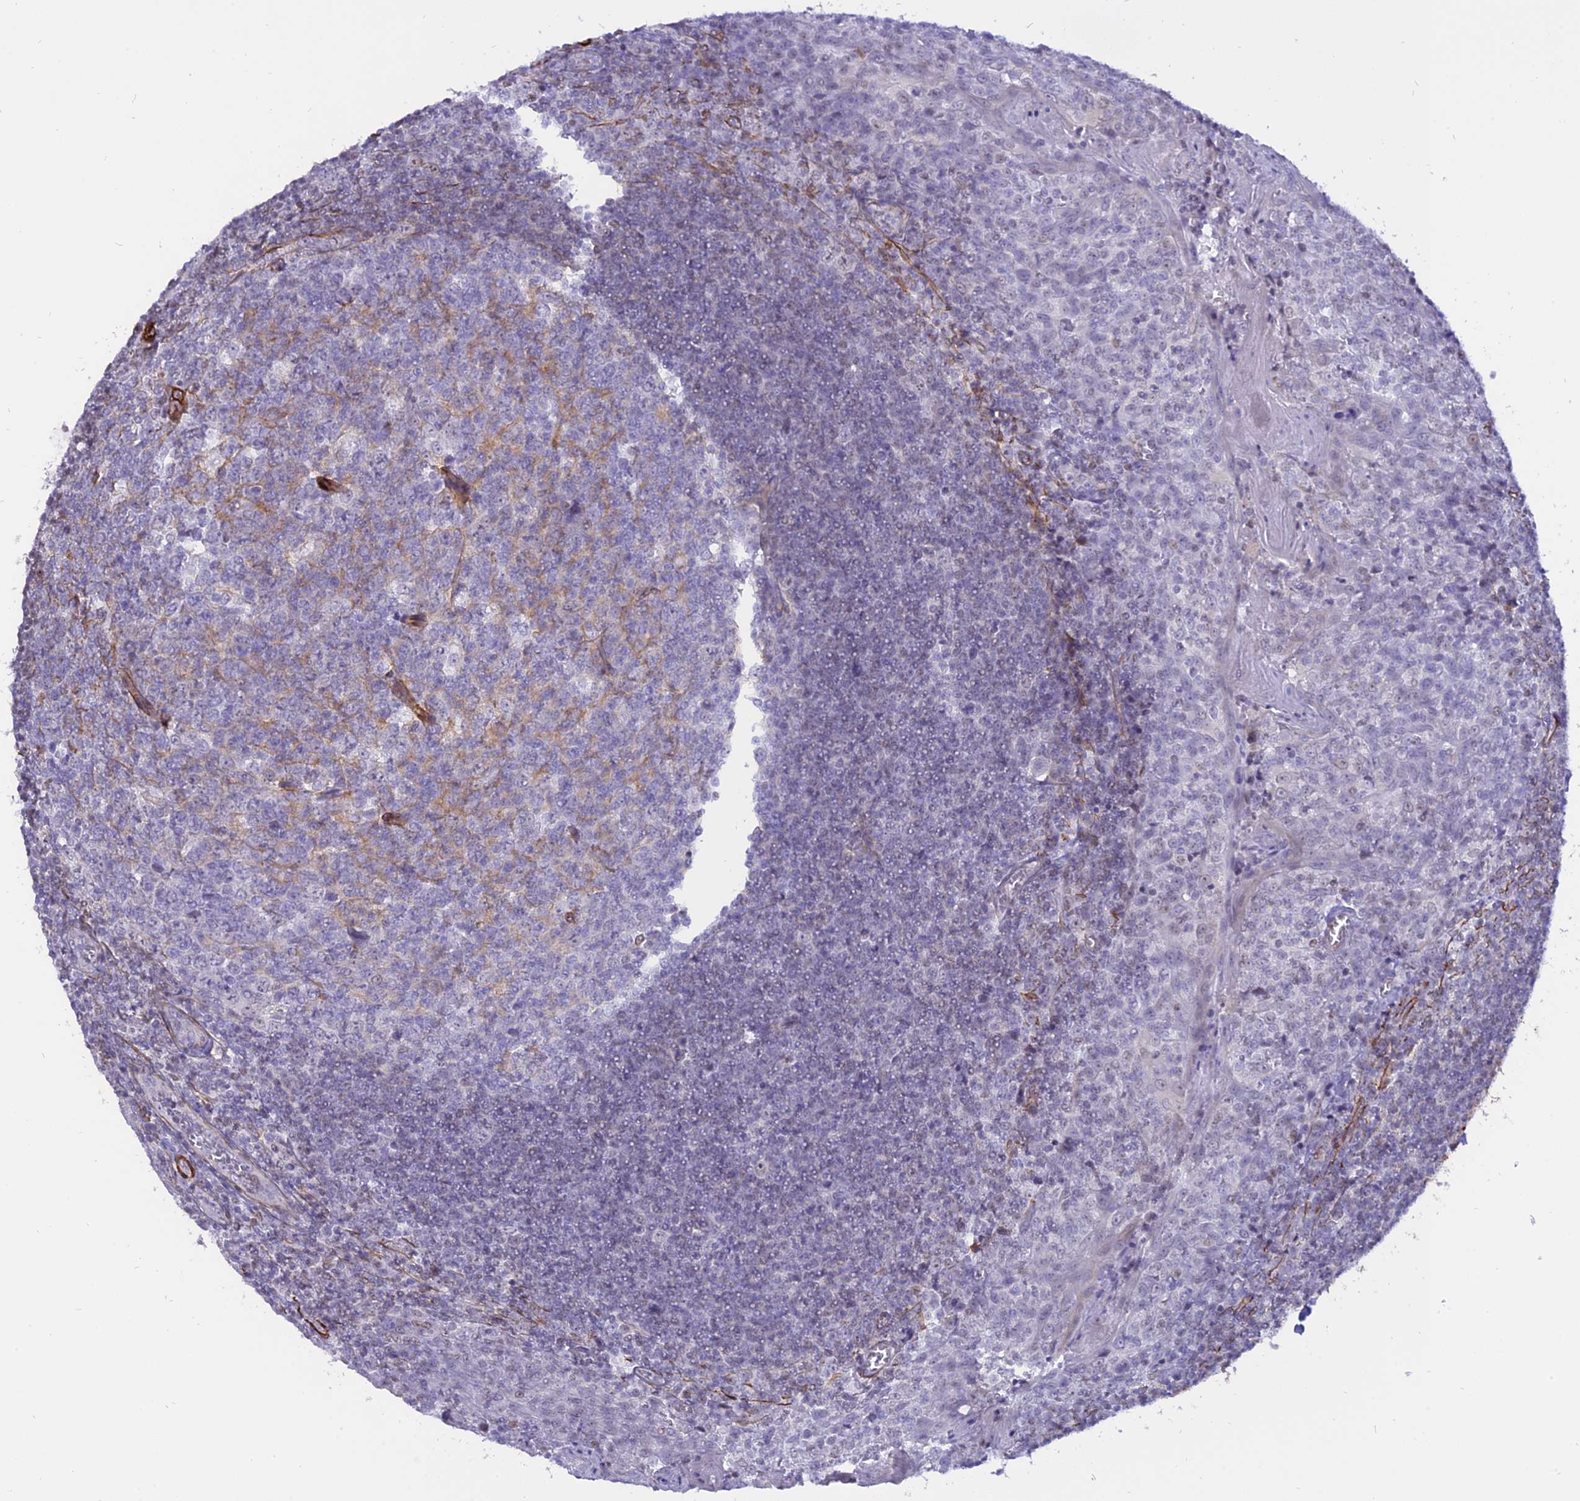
{"staining": {"intensity": "negative", "quantity": "none", "location": "none"}, "tissue": "tonsil", "cell_type": "Germinal center cells", "image_type": "normal", "snomed": [{"axis": "morphology", "description": "Normal tissue, NOS"}, {"axis": "topography", "description": "Tonsil"}], "caption": "A micrograph of tonsil stained for a protein exhibits no brown staining in germinal center cells. Nuclei are stained in blue.", "gene": "CENPV", "patient": {"sex": "male", "age": 27}}